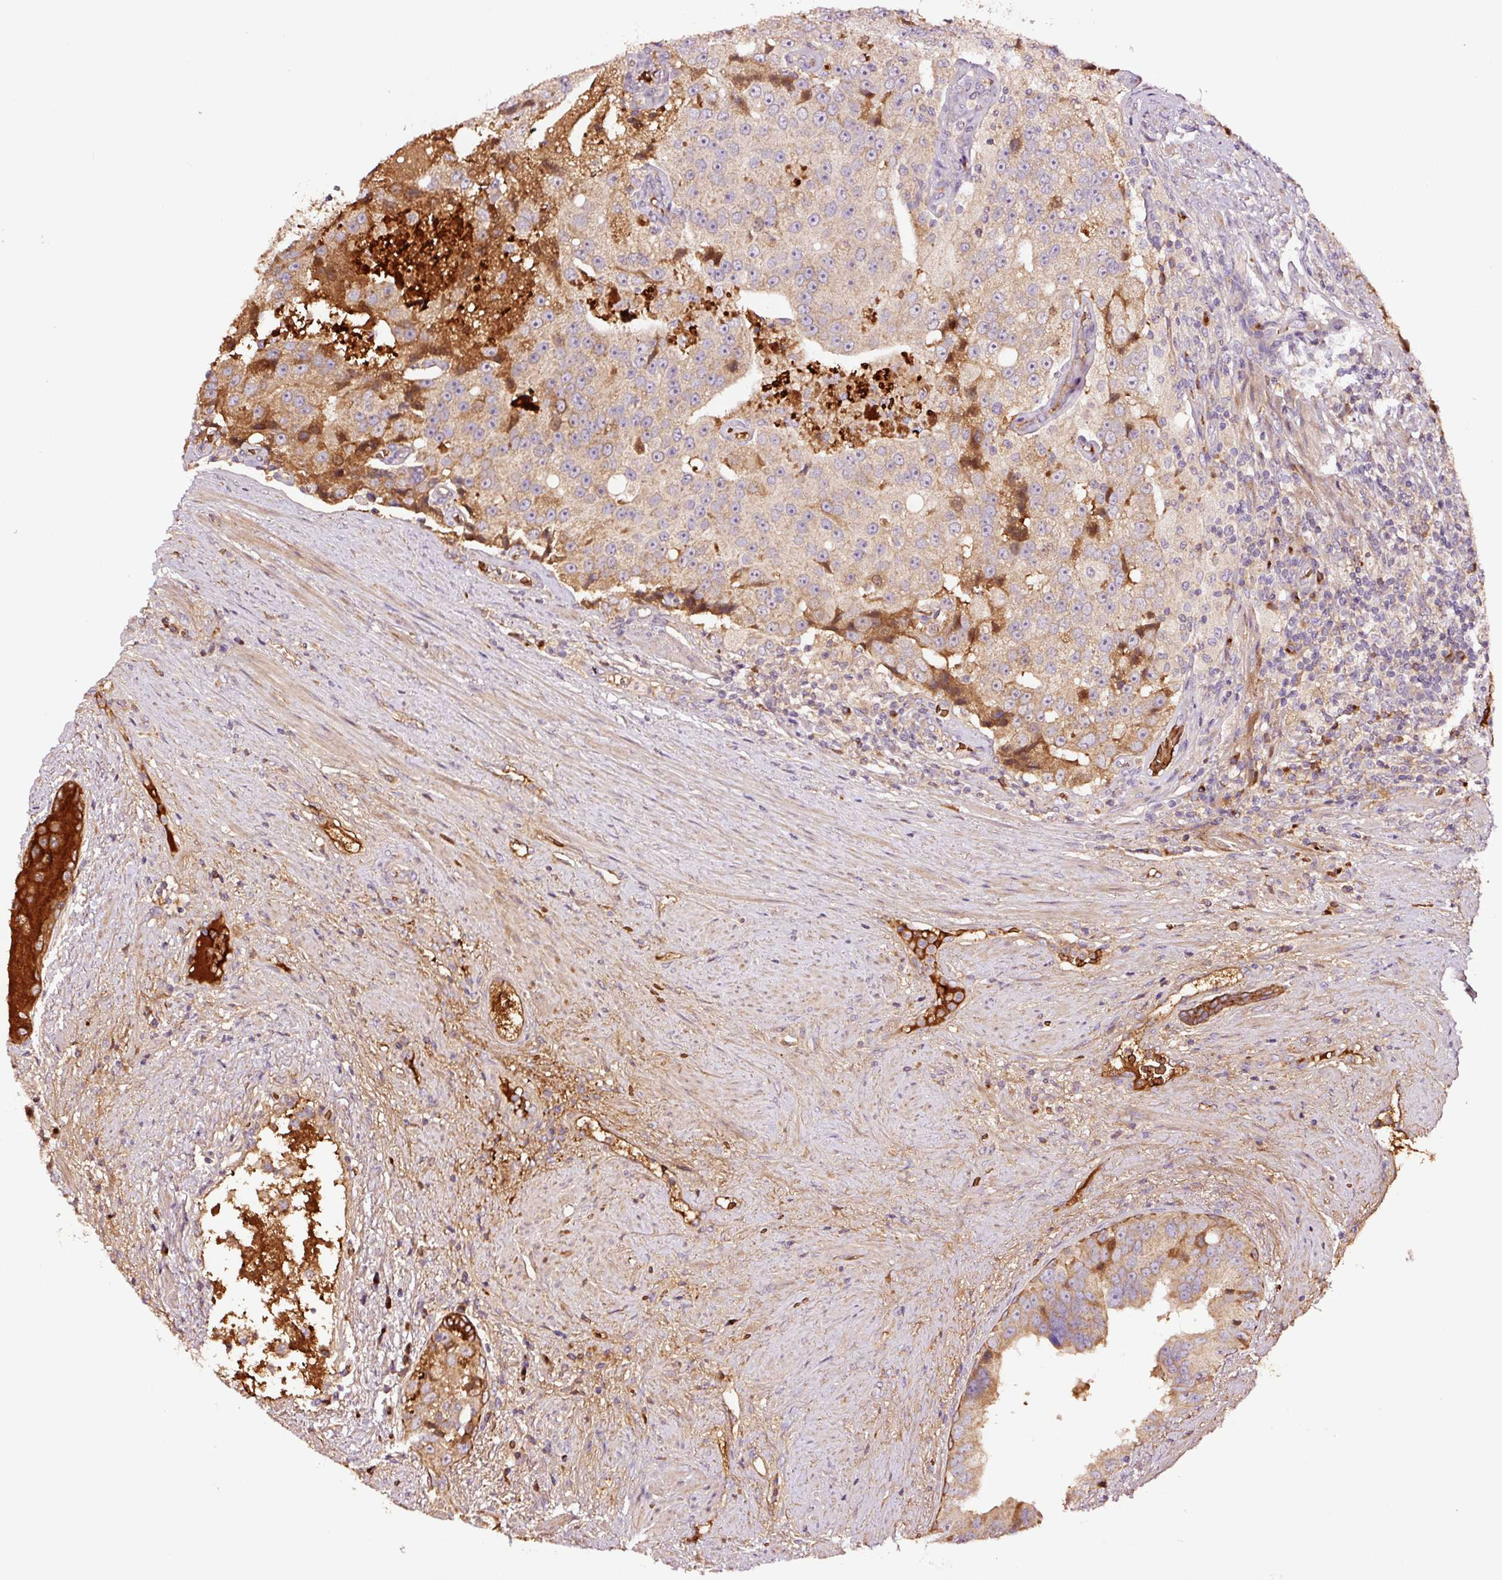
{"staining": {"intensity": "moderate", "quantity": "<25%", "location": "cytoplasmic/membranous"}, "tissue": "prostate cancer", "cell_type": "Tumor cells", "image_type": "cancer", "snomed": [{"axis": "morphology", "description": "Adenocarcinoma, High grade"}, {"axis": "topography", "description": "Prostate"}], "caption": "Adenocarcinoma (high-grade) (prostate) was stained to show a protein in brown. There is low levels of moderate cytoplasmic/membranous expression in approximately <25% of tumor cells.", "gene": "PGLYRP2", "patient": {"sex": "male", "age": 70}}